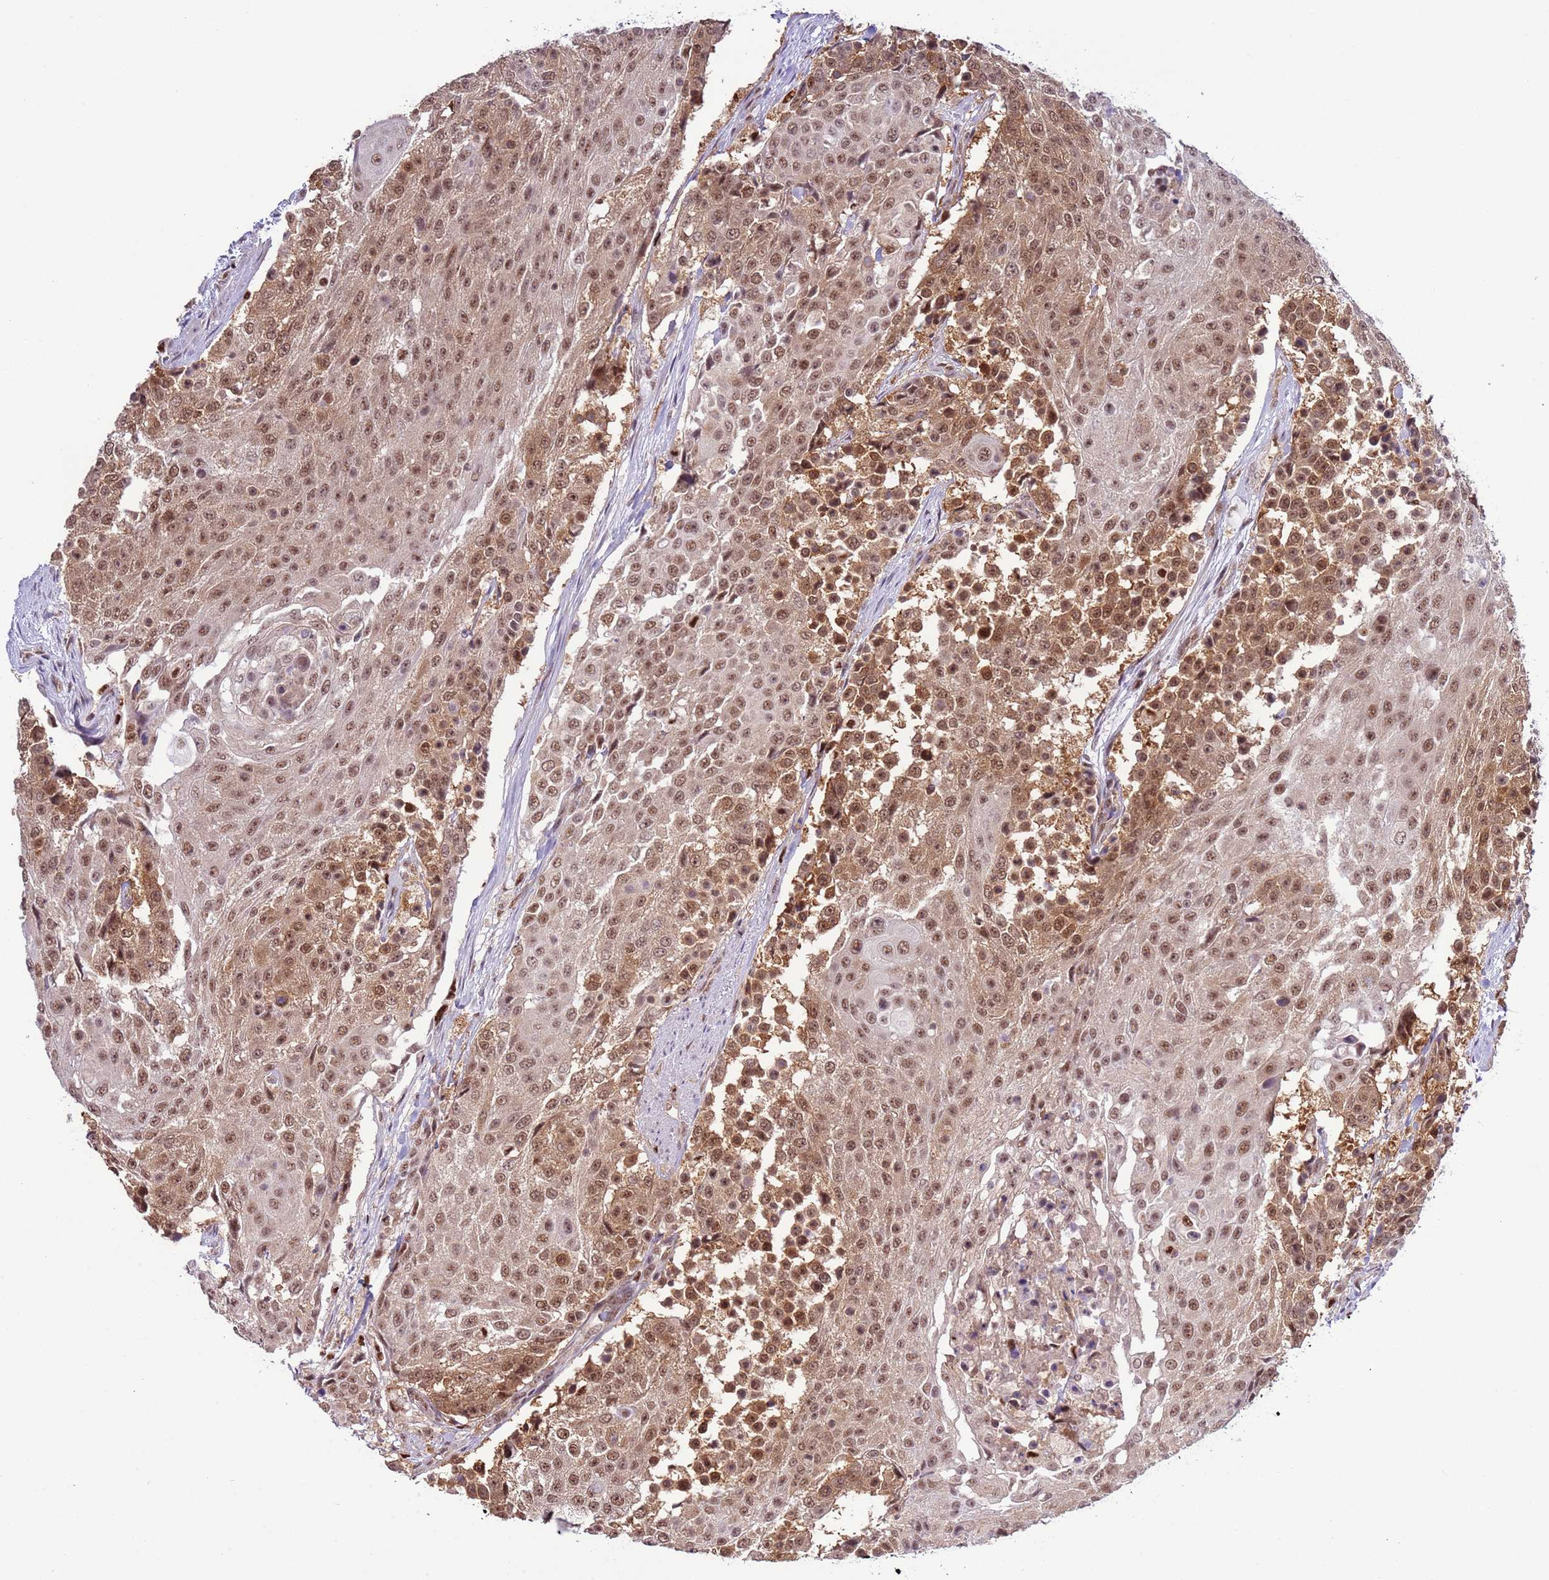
{"staining": {"intensity": "moderate", "quantity": ">75%", "location": "cytoplasmic/membranous,nuclear"}, "tissue": "urothelial cancer", "cell_type": "Tumor cells", "image_type": "cancer", "snomed": [{"axis": "morphology", "description": "Urothelial carcinoma, High grade"}, {"axis": "topography", "description": "Urinary bladder"}], "caption": "Human urothelial cancer stained with a brown dye shows moderate cytoplasmic/membranous and nuclear positive staining in about >75% of tumor cells.", "gene": "PRPF6", "patient": {"sex": "female", "age": 63}}